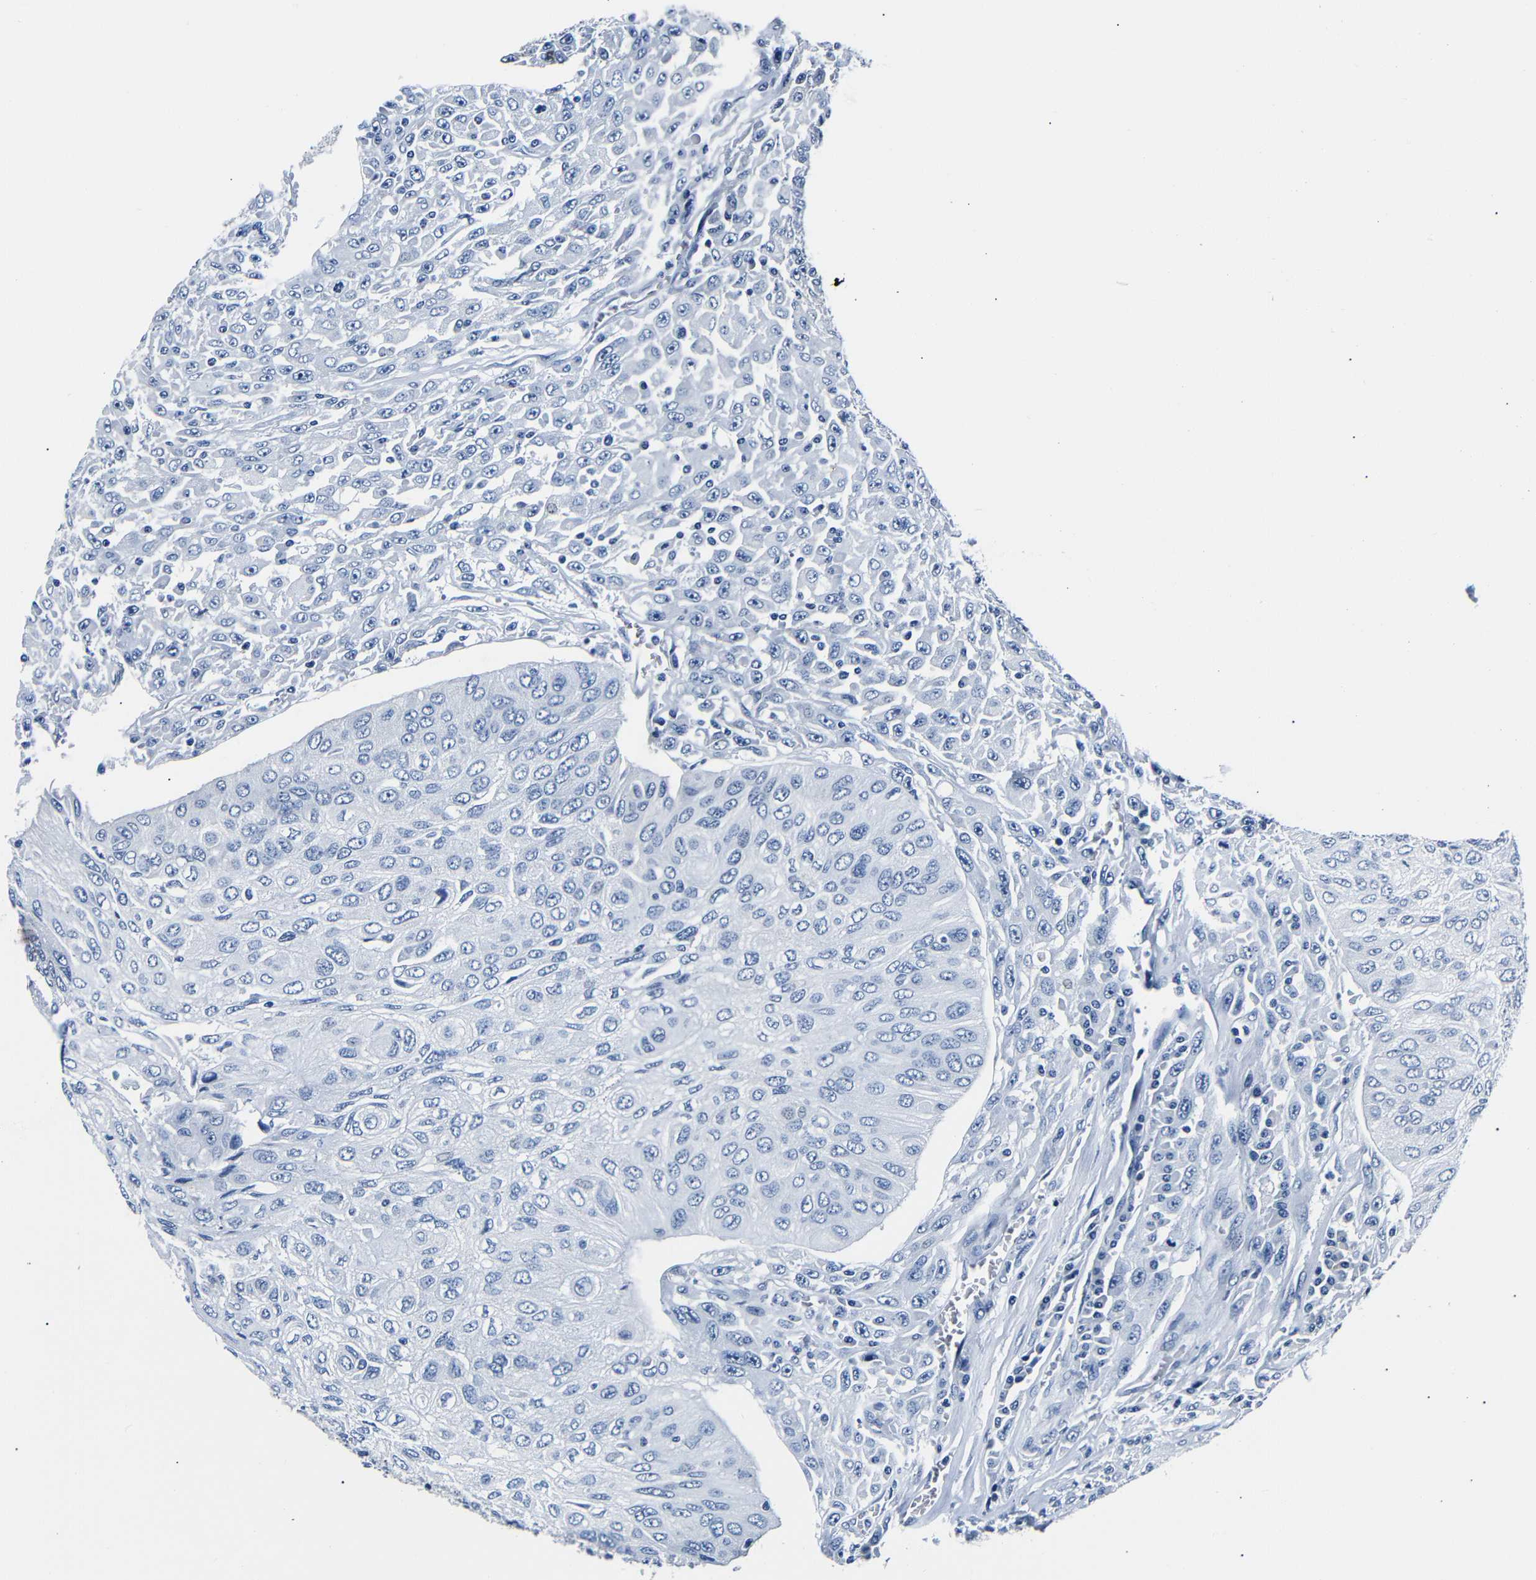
{"staining": {"intensity": "negative", "quantity": "none", "location": "none"}, "tissue": "urothelial cancer", "cell_type": "Tumor cells", "image_type": "cancer", "snomed": [{"axis": "morphology", "description": "Urothelial carcinoma, High grade"}, {"axis": "topography", "description": "Urinary bladder"}], "caption": "High power microscopy photomicrograph of an immunohistochemistry (IHC) photomicrograph of urothelial carcinoma (high-grade), revealing no significant positivity in tumor cells.", "gene": "GAP43", "patient": {"sex": "male", "age": 66}}